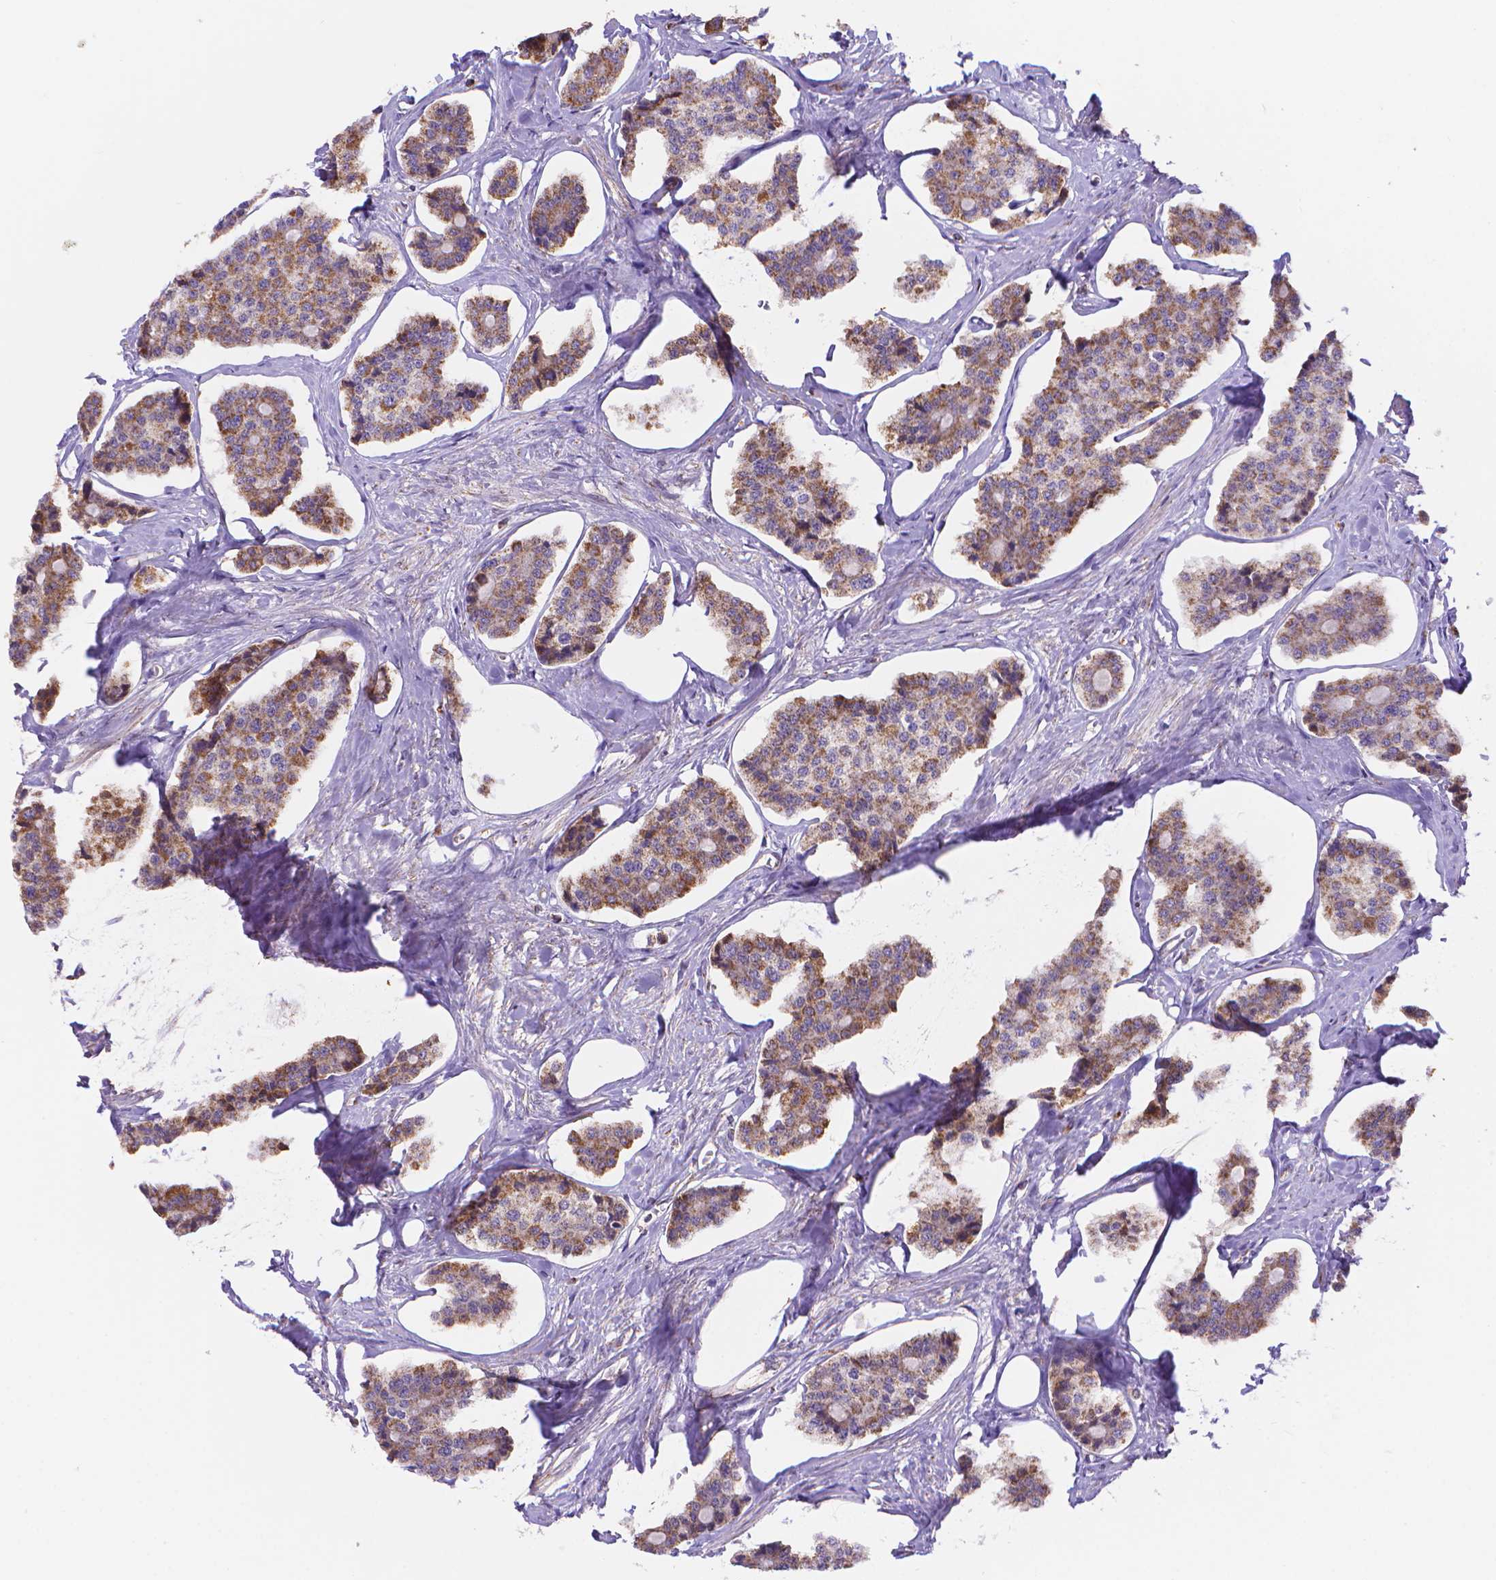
{"staining": {"intensity": "moderate", "quantity": ">75%", "location": "cytoplasmic/membranous"}, "tissue": "carcinoid", "cell_type": "Tumor cells", "image_type": "cancer", "snomed": [{"axis": "morphology", "description": "Carcinoid, malignant, NOS"}, {"axis": "topography", "description": "Small intestine"}], "caption": "Carcinoid tissue displays moderate cytoplasmic/membranous positivity in approximately >75% of tumor cells, visualized by immunohistochemistry. (brown staining indicates protein expression, while blue staining denotes nuclei).", "gene": "CYYR1", "patient": {"sex": "female", "age": 65}}